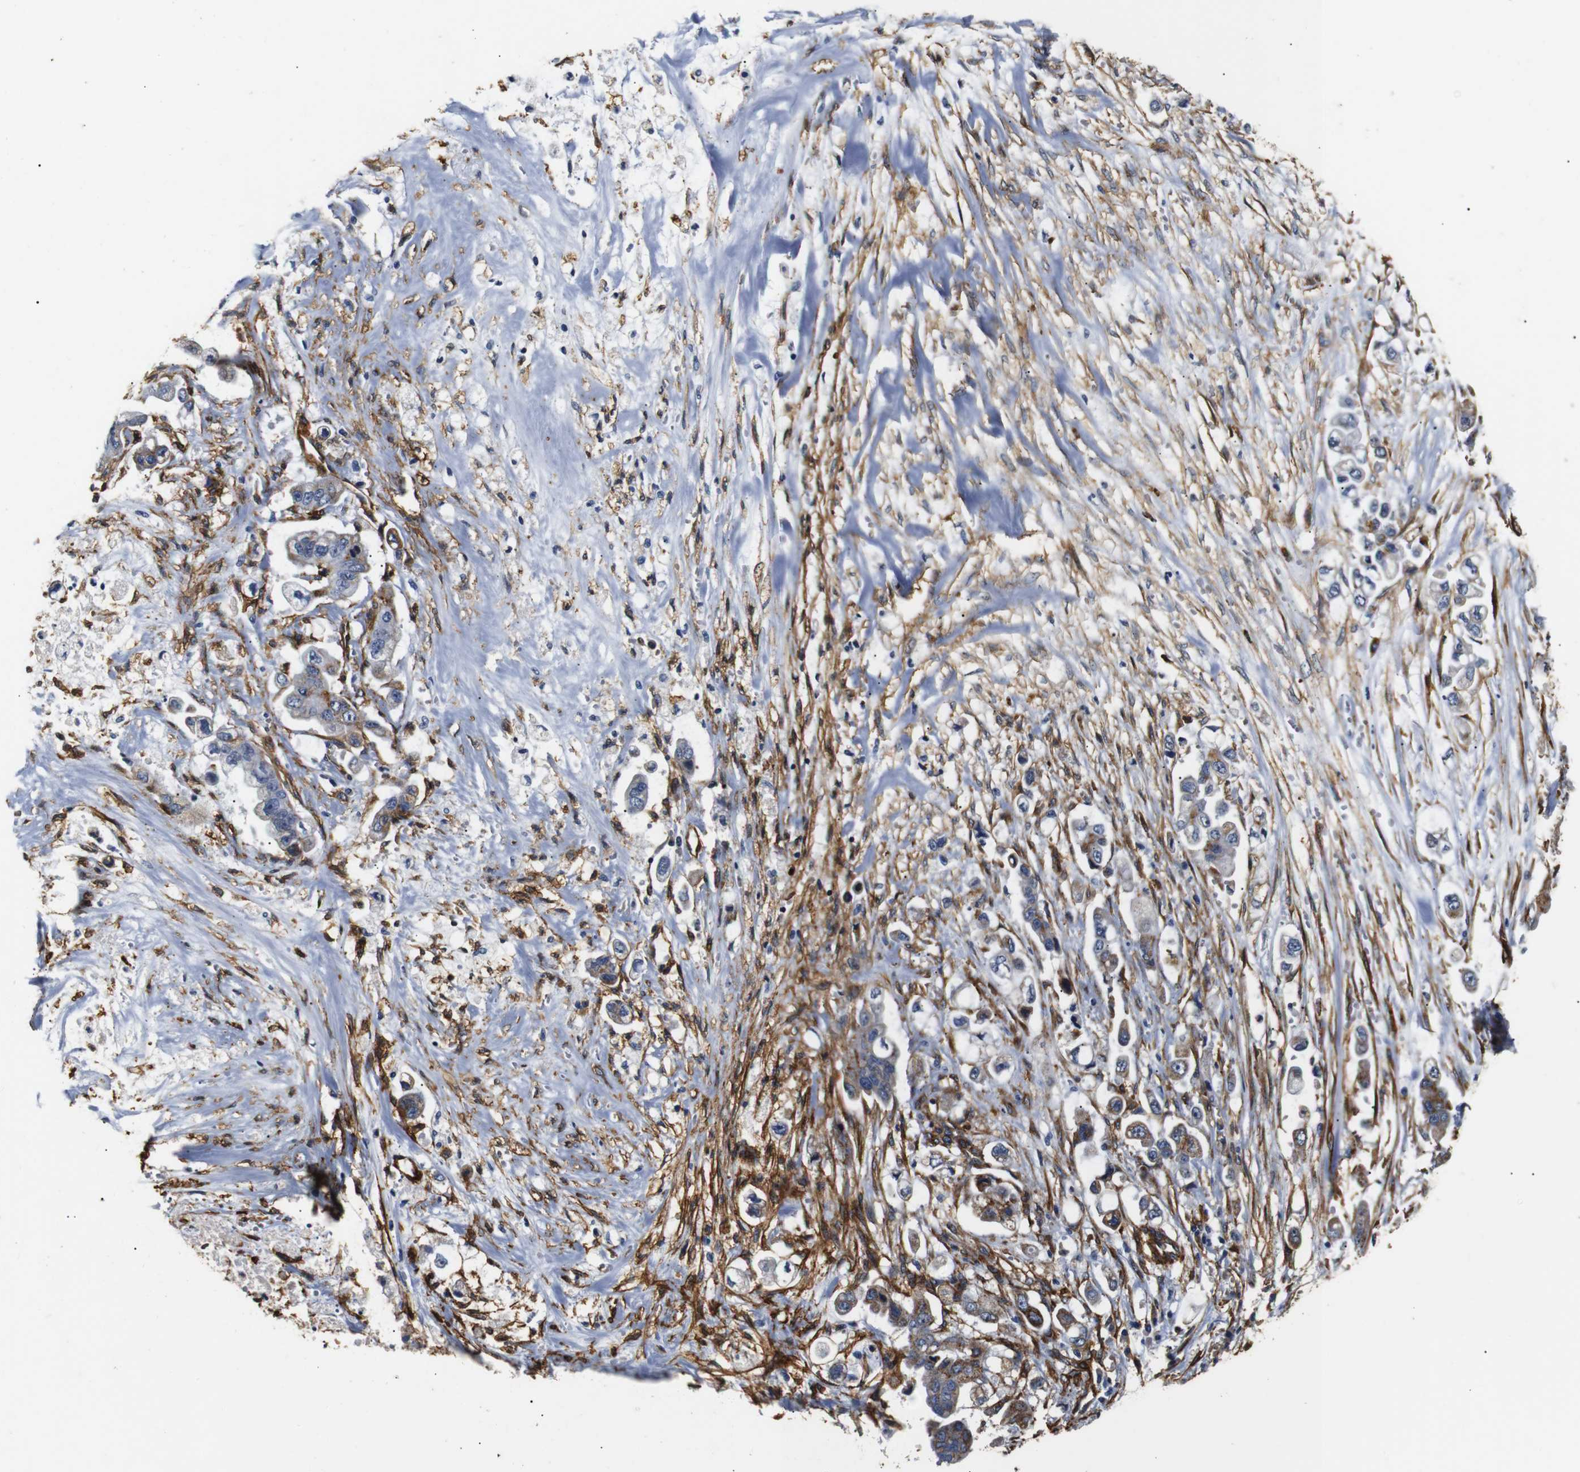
{"staining": {"intensity": "moderate", "quantity": "<25%", "location": "cytoplasmic/membranous"}, "tissue": "stomach cancer", "cell_type": "Tumor cells", "image_type": "cancer", "snomed": [{"axis": "morphology", "description": "Adenocarcinoma, NOS"}, {"axis": "topography", "description": "Stomach"}], "caption": "Immunohistochemical staining of adenocarcinoma (stomach) displays moderate cytoplasmic/membranous protein positivity in approximately <25% of tumor cells.", "gene": "CAV2", "patient": {"sex": "male", "age": 62}}